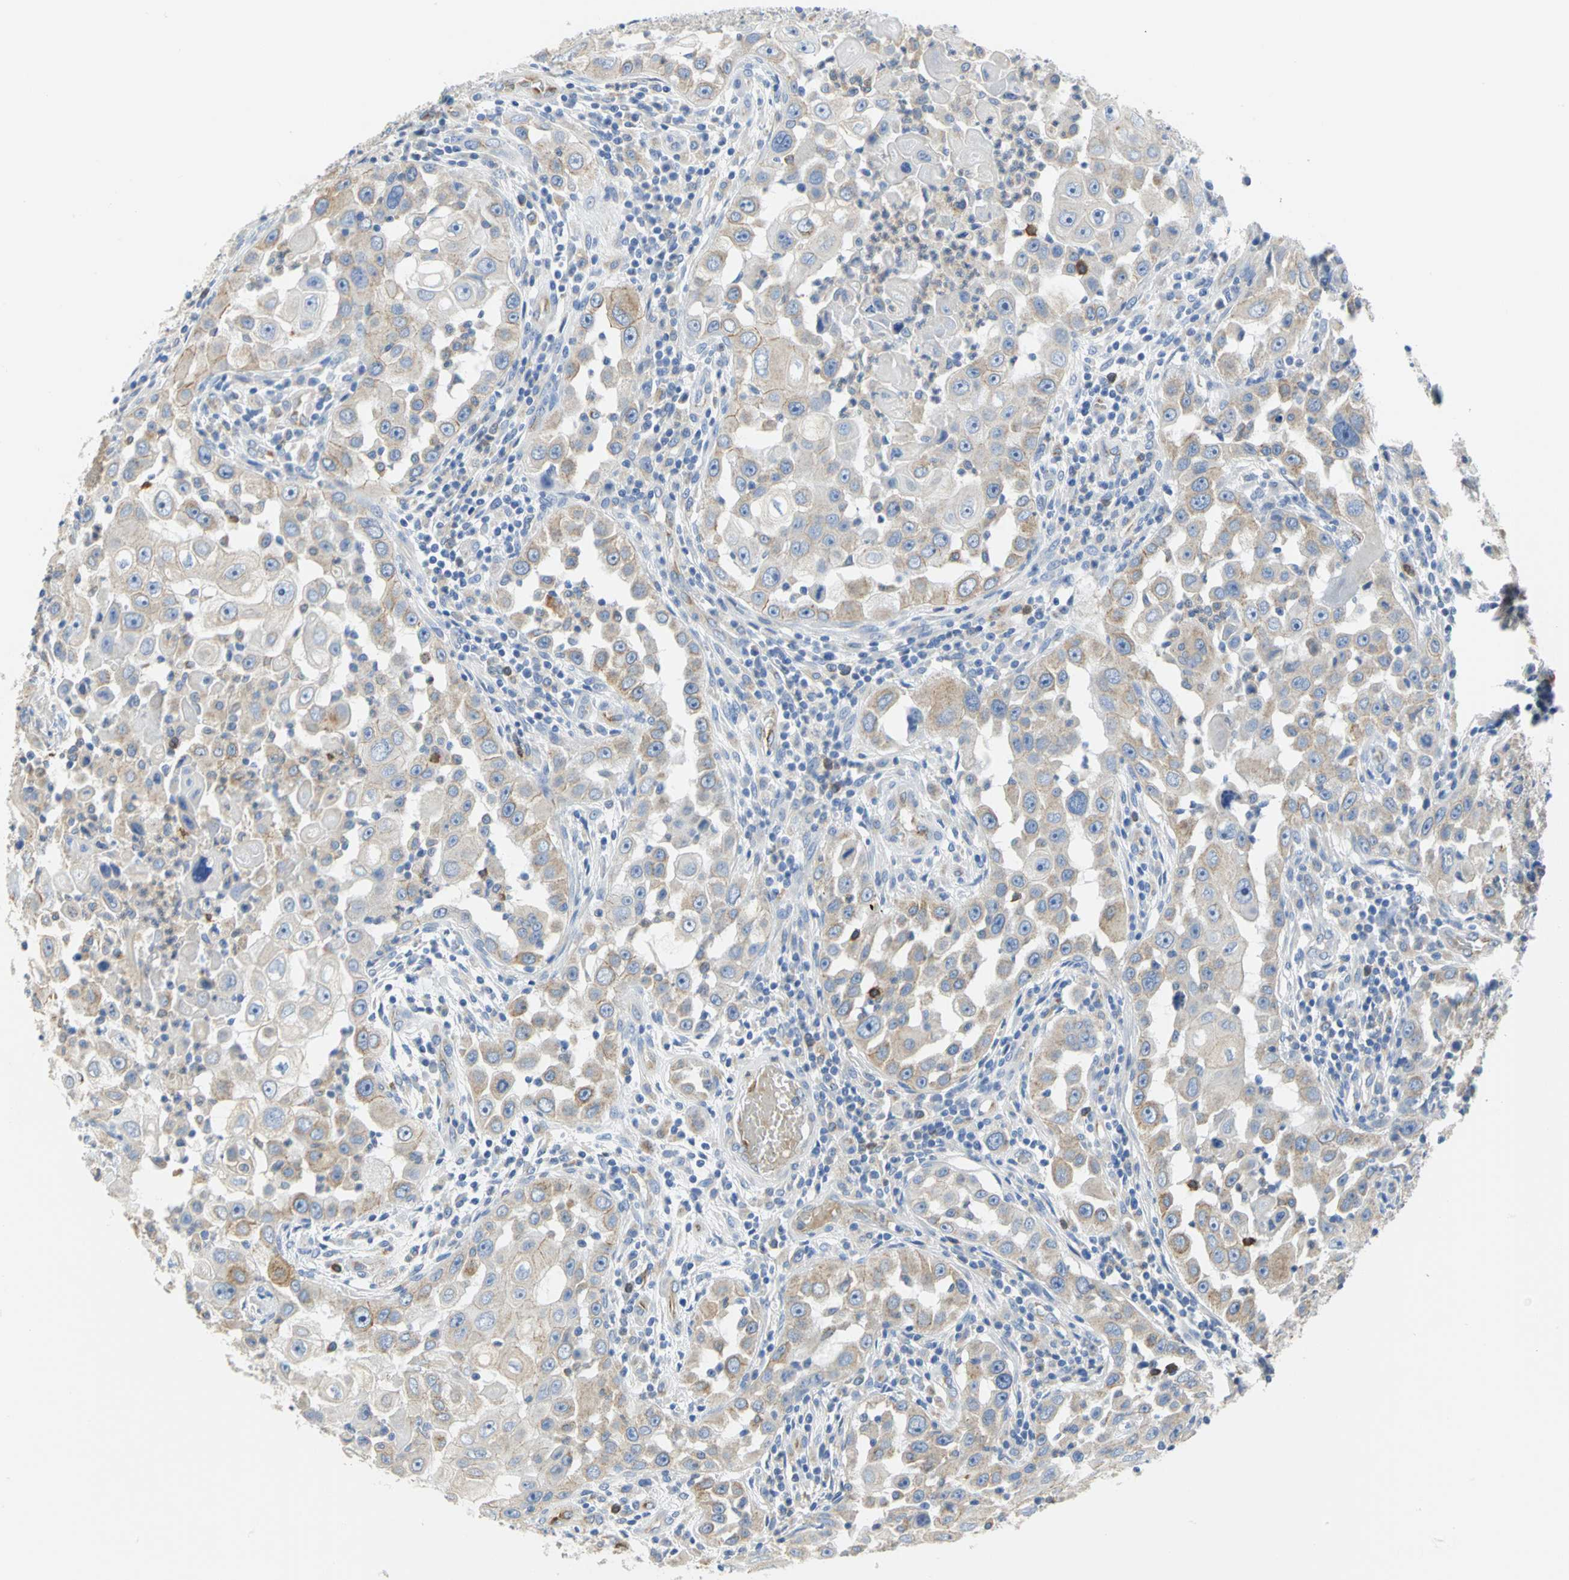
{"staining": {"intensity": "weak", "quantity": ">75%", "location": "cytoplasmic/membranous"}, "tissue": "head and neck cancer", "cell_type": "Tumor cells", "image_type": "cancer", "snomed": [{"axis": "morphology", "description": "Carcinoma, NOS"}, {"axis": "topography", "description": "Head-Neck"}], "caption": "Protein expression analysis of head and neck cancer (carcinoma) shows weak cytoplasmic/membranous staining in about >75% of tumor cells.", "gene": "GNRH2", "patient": {"sex": "male", "age": 87}}